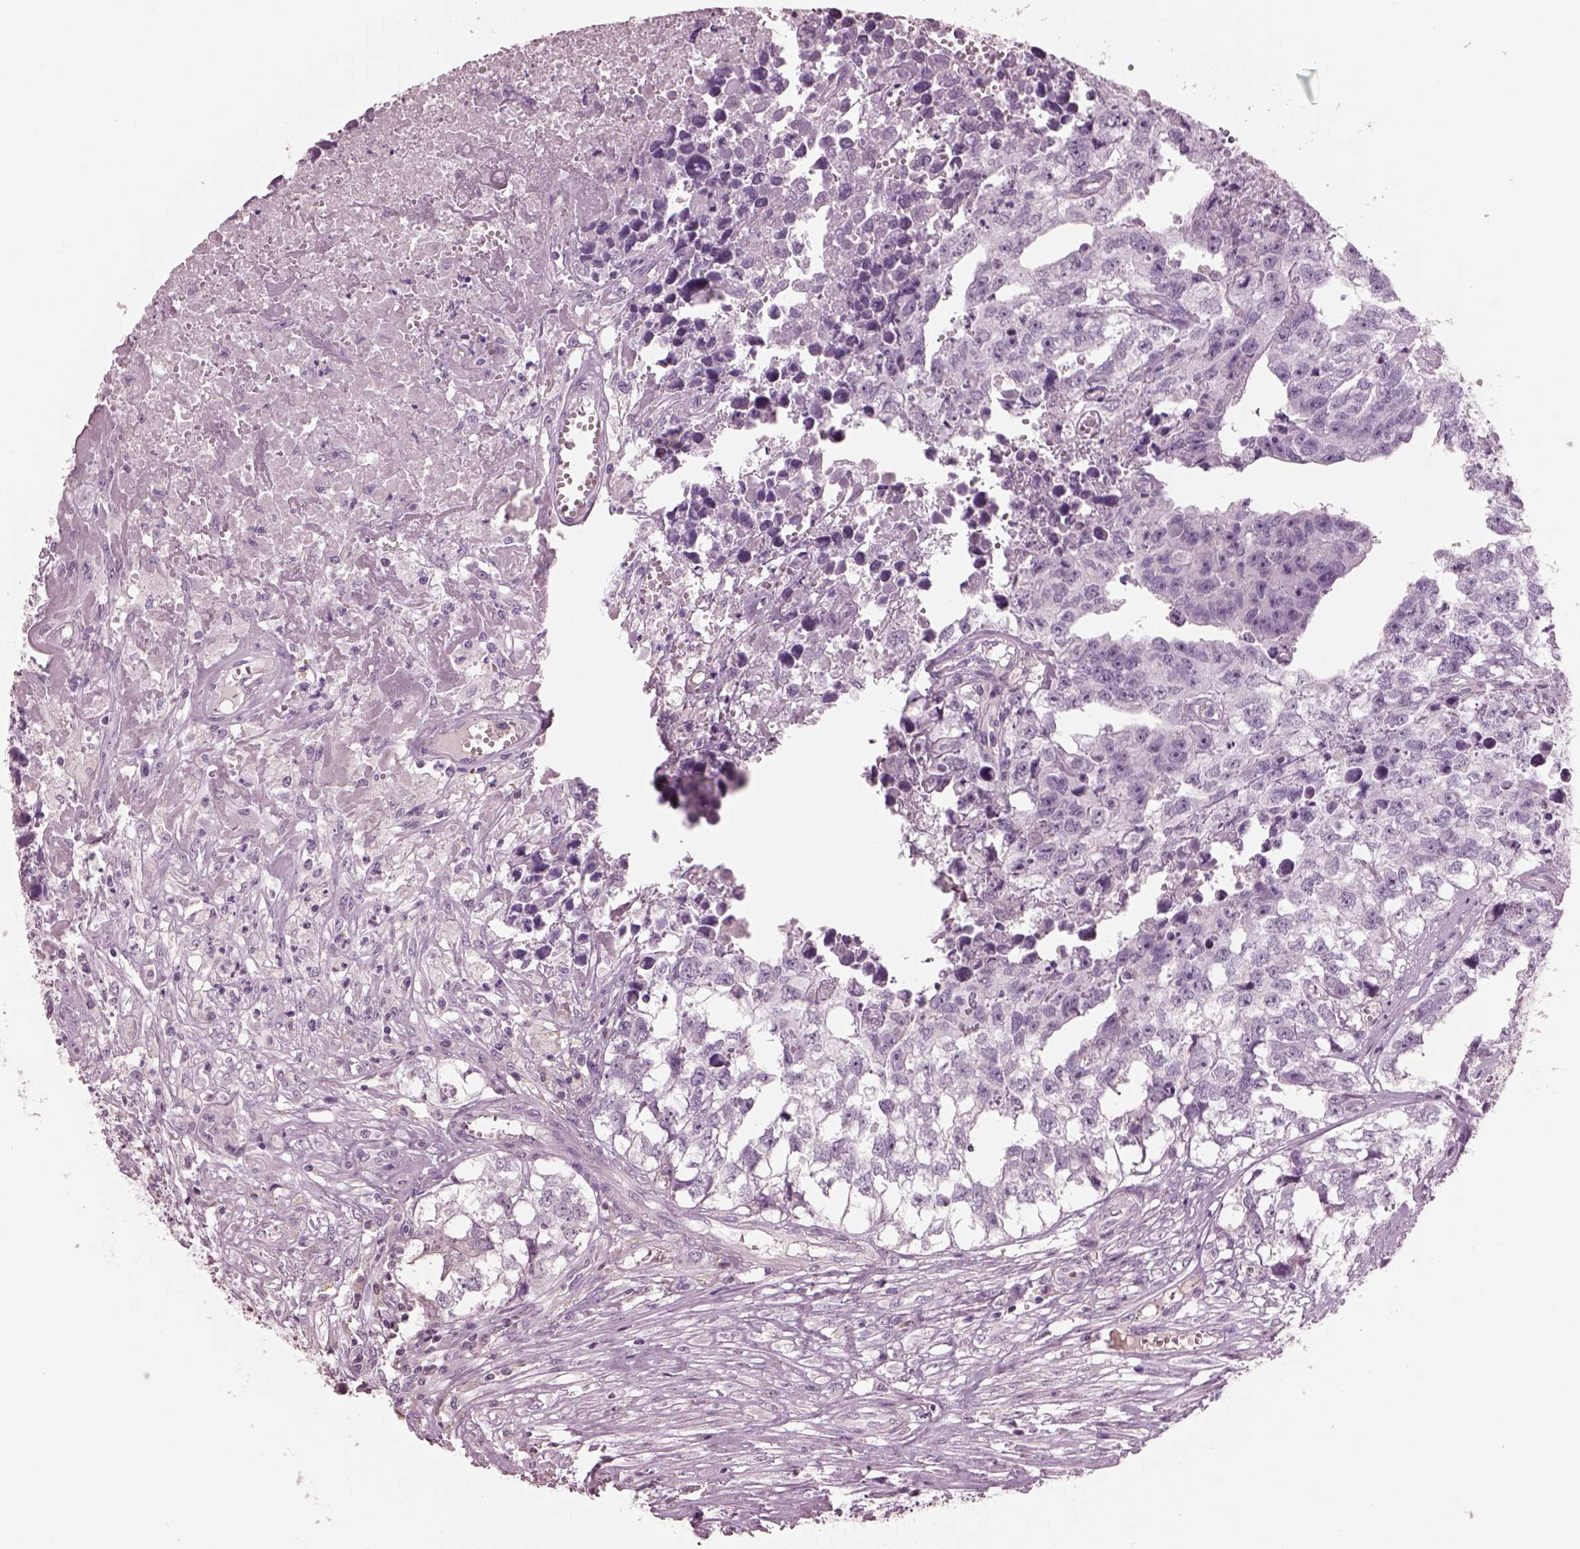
{"staining": {"intensity": "negative", "quantity": "none", "location": "none"}, "tissue": "testis cancer", "cell_type": "Tumor cells", "image_type": "cancer", "snomed": [{"axis": "morphology", "description": "Carcinoma, Embryonal, NOS"}, {"axis": "morphology", "description": "Teratoma, malignant, NOS"}, {"axis": "topography", "description": "Testis"}], "caption": "A high-resolution photomicrograph shows IHC staining of testis cancer, which displays no significant positivity in tumor cells.", "gene": "PACRG", "patient": {"sex": "male", "age": 44}}